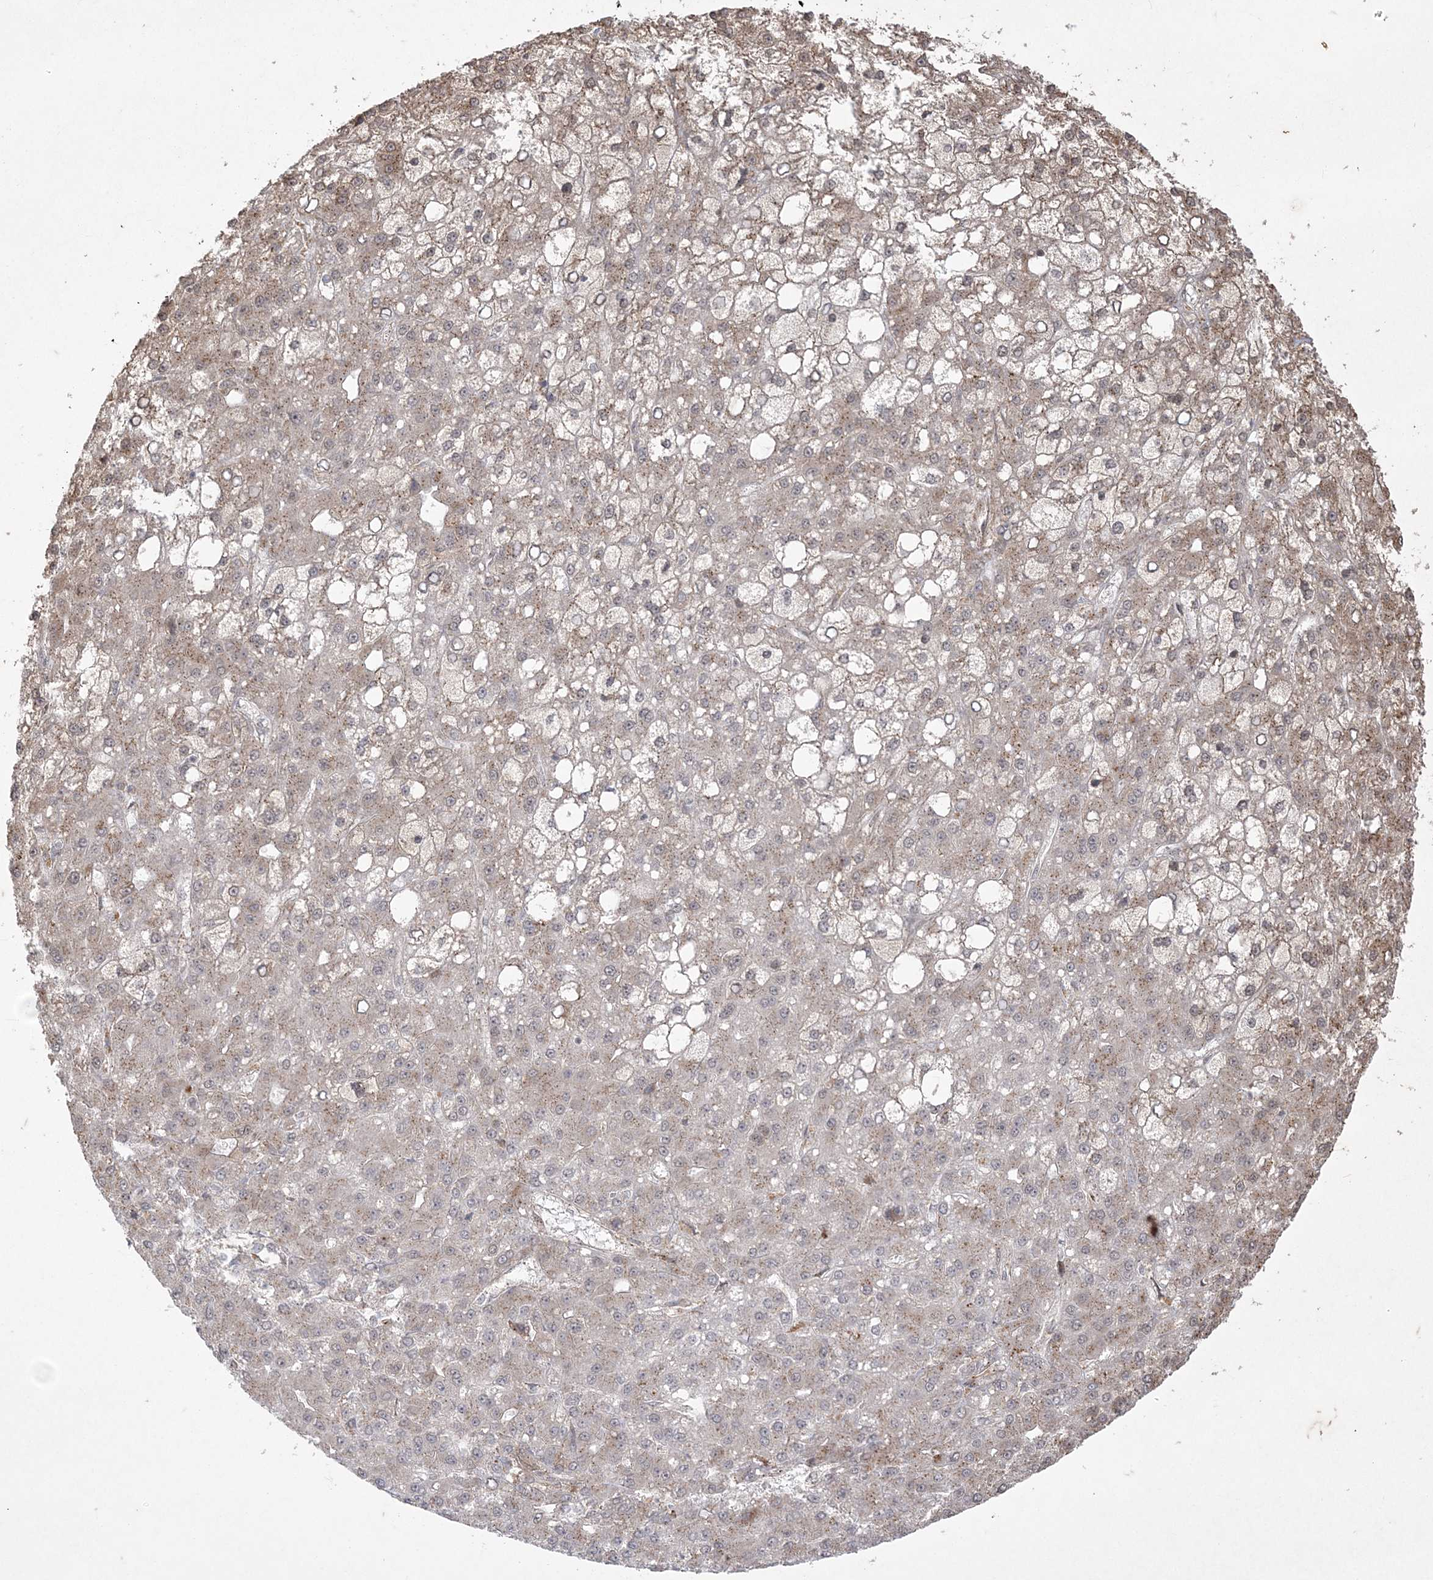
{"staining": {"intensity": "weak", "quantity": "<25%", "location": "cytoplasmic/membranous"}, "tissue": "liver cancer", "cell_type": "Tumor cells", "image_type": "cancer", "snomed": [{"axis": "morphology", "description": "Carcinoma, Hepatocellular, NOS"}, {"axis": "topography", "description": "Liver"}], "caption": "Immunohistochemical staining of human liver hepatocellular carcinoma displays no significant expression in tumor cells. Nuclei are stained in blue.", "gene": "RRAS", "patient": {"sex": "male", "age": 67}}